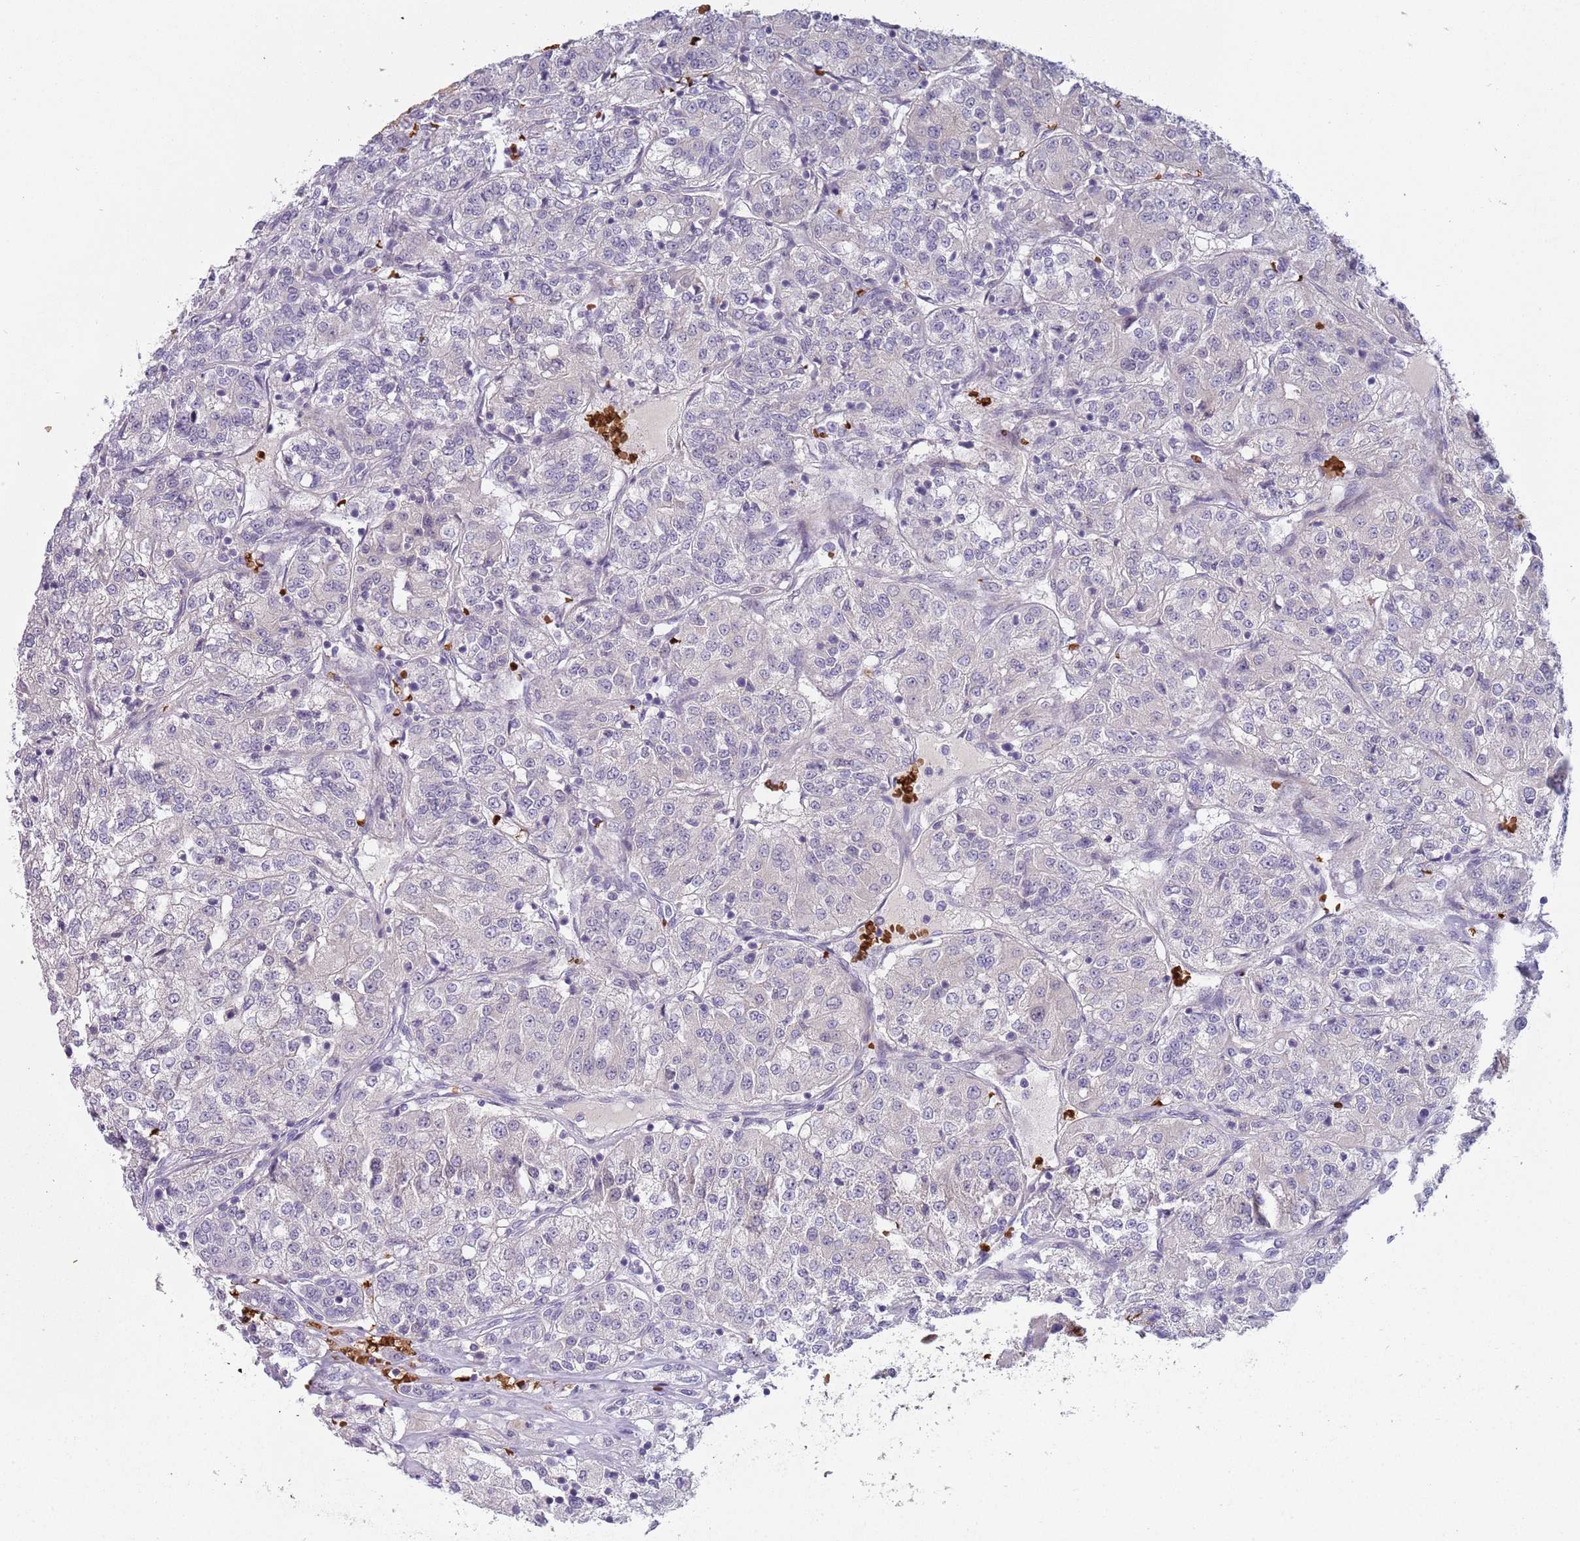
{"staining": {"intensity": "negative", "quantity": "none", "location": "none"}, "tissue": "renal cancer", "cell_type": "Tumor cells", "image_type": "cancer", "snomed": [{"axis": "morphology", "description": "Adenocarcinoma, NOS"}, {"axis": "topography", "description": "Kidney"}], "caption": "DAB (3,3'-diaminobenzidine) immunohistochemical staining of renal adenocarcinoma shows no significant positivity in tumor cells. The staining is performed using DAB brown chromogen with nuclei counter-stained in using hematoxylin.", "gene": "LYPD6B", "patient": {"sex": "female", "age": 63}}